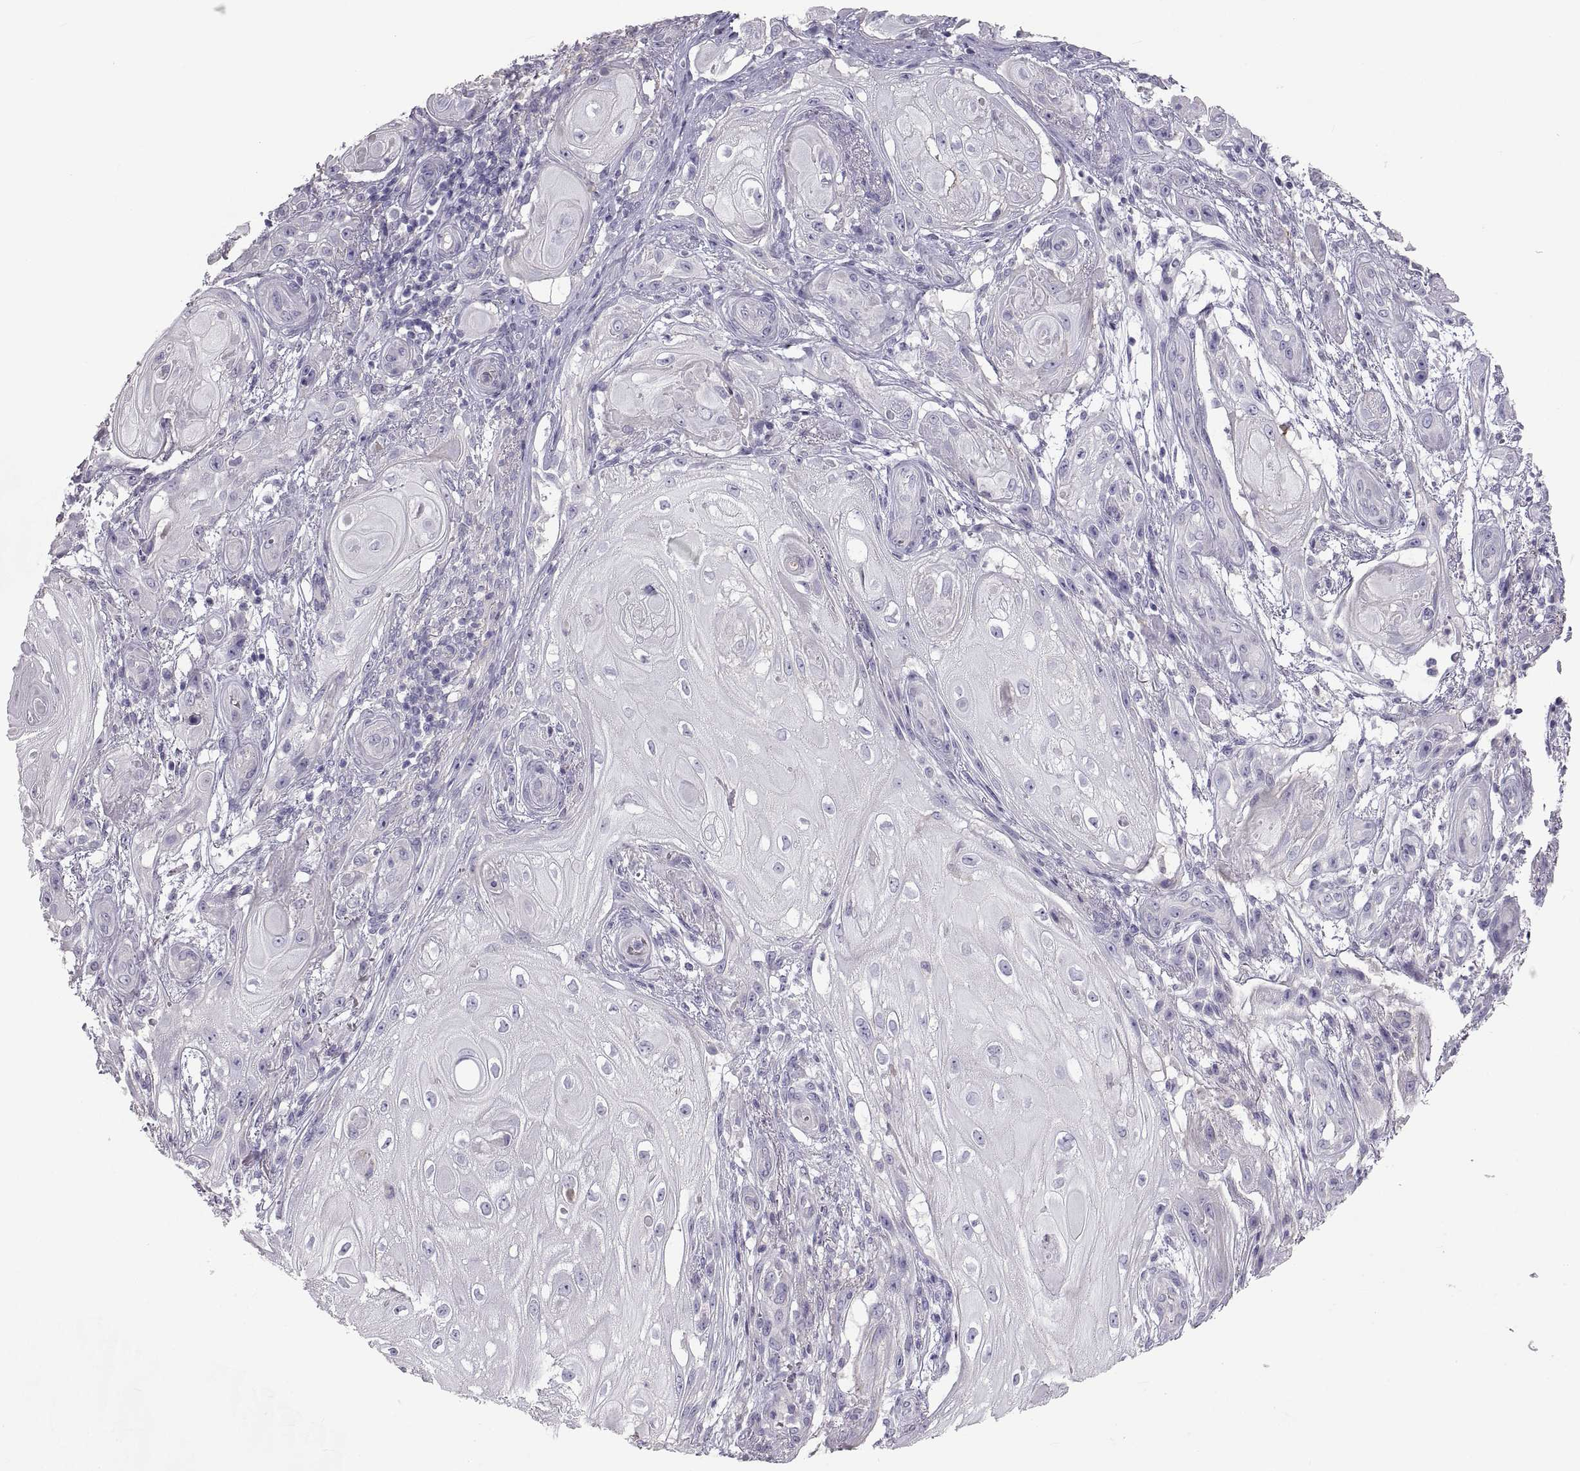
{"staining": {"intensity": "negative", "quantity": "none", "location": "none"}, "tissue": "skin cancer", "cell_type": "Tumor cells", "image_type": "cancer", "snomed": [{"axis": "morphology", "description": "Squamous cell carcinoma, NOS"}, {"axis": "topography", "description": "Skin"}], "caption": "IHC image of human skin squamous cell carcinoma stained for a protein (brown), which displays no positivity in tumor cells. Nuclei are stained in blue.", "gene": "CRYBB3", "patient": {"sex": "male", "age": 62}}